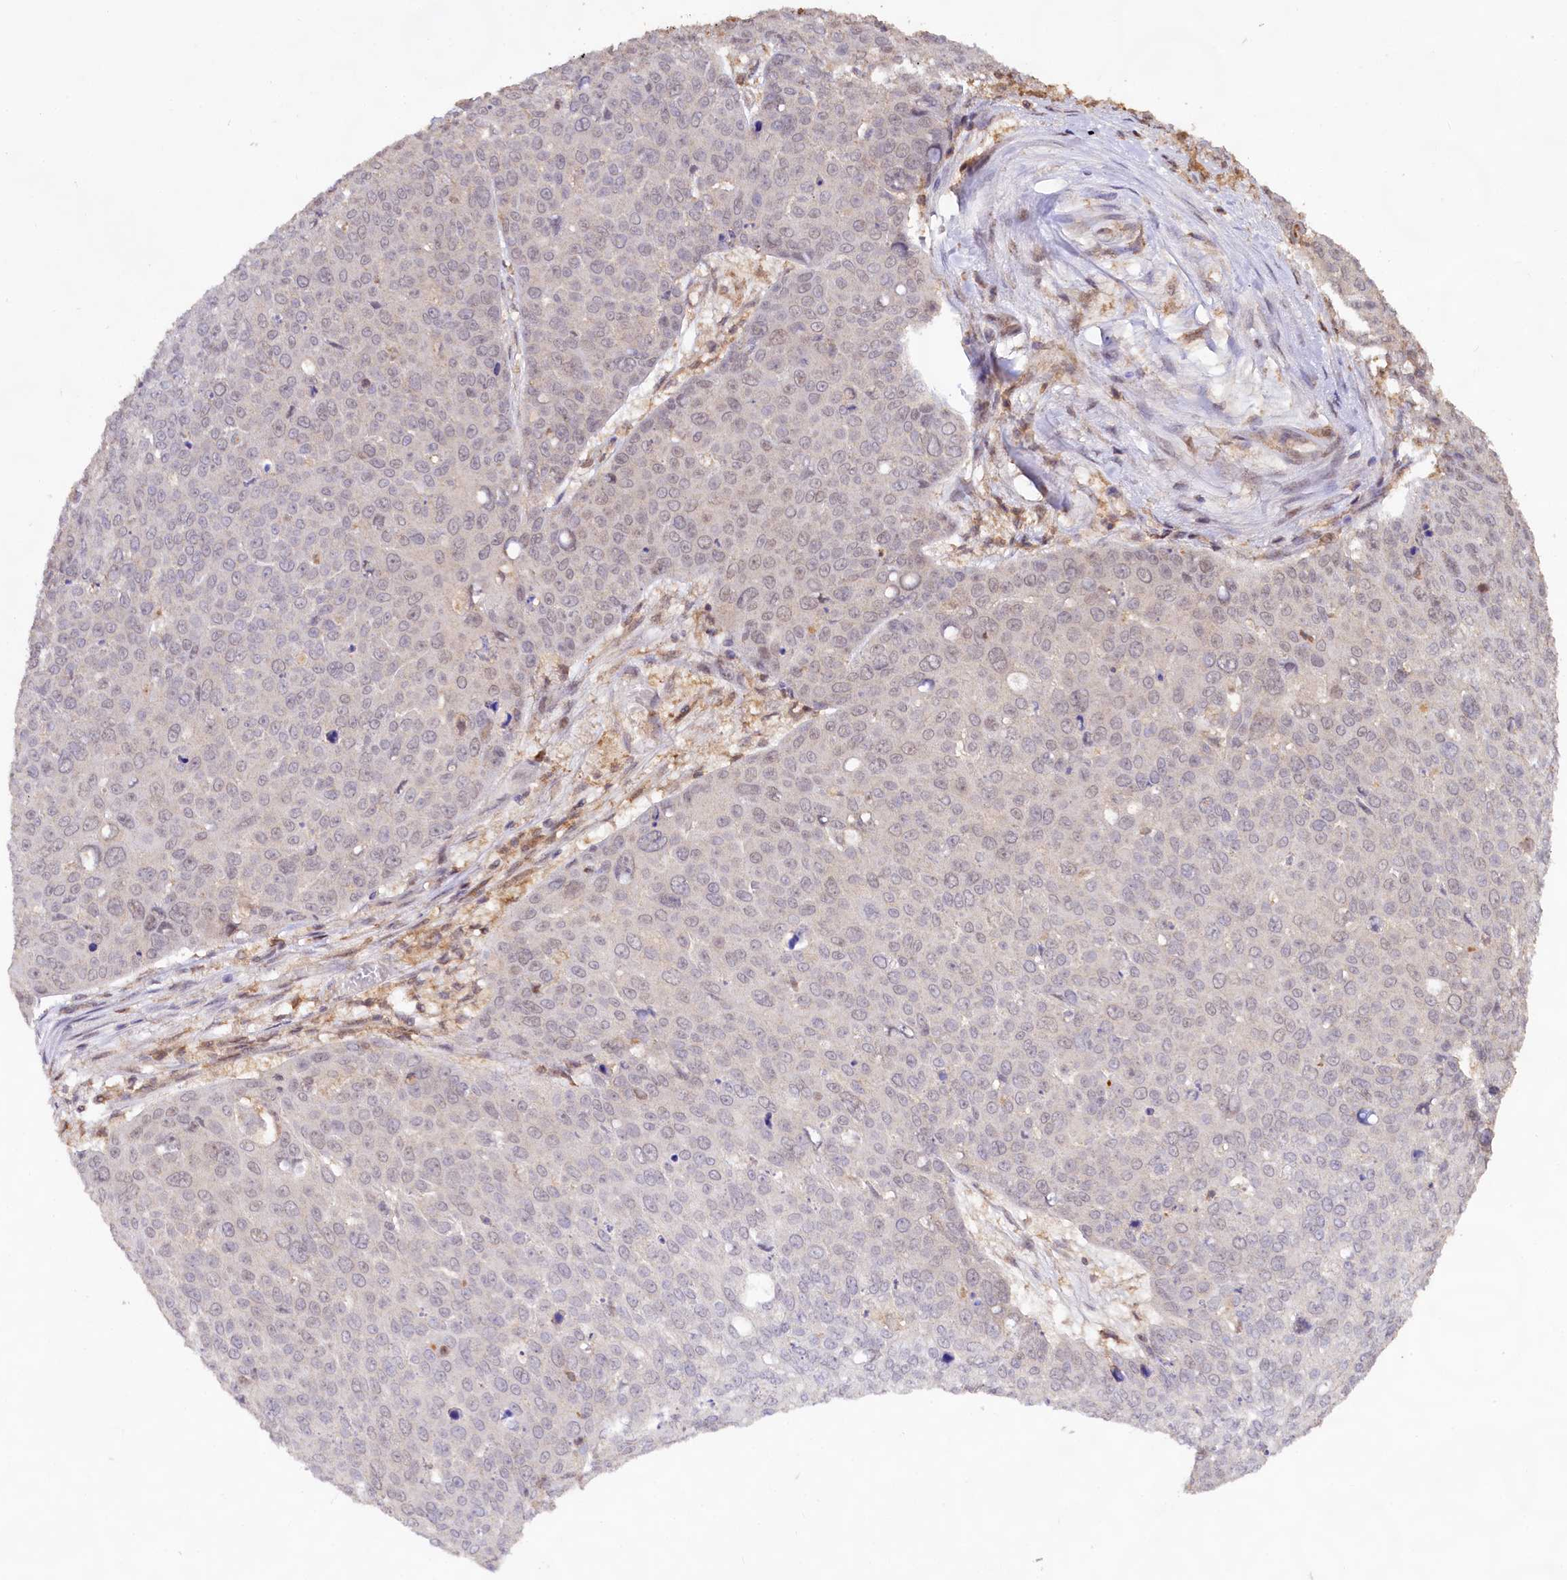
{"staining": {"intensity": "negative", "quantity": "none", "location": "none"}, "tissue": "skin cancer", "cell_type": "Tumor cells", "image_type": "cancer", "snomed": [{"axis": "morphology", "description": "Squamous cell carcinoma, NOS"}, {"axis": "topography", "description": "Skin"}], "caption": "An immunohistochemistry image of skin squamous cell carcinoma is shown. There is no staining in tumor cells of skin squamous cell carcinoma. (Immunohistochemistry (ihc), brightfield microscopy, high magnification).", "gene": "RRP8", "patient": {"sex": "male", "age": 71}}